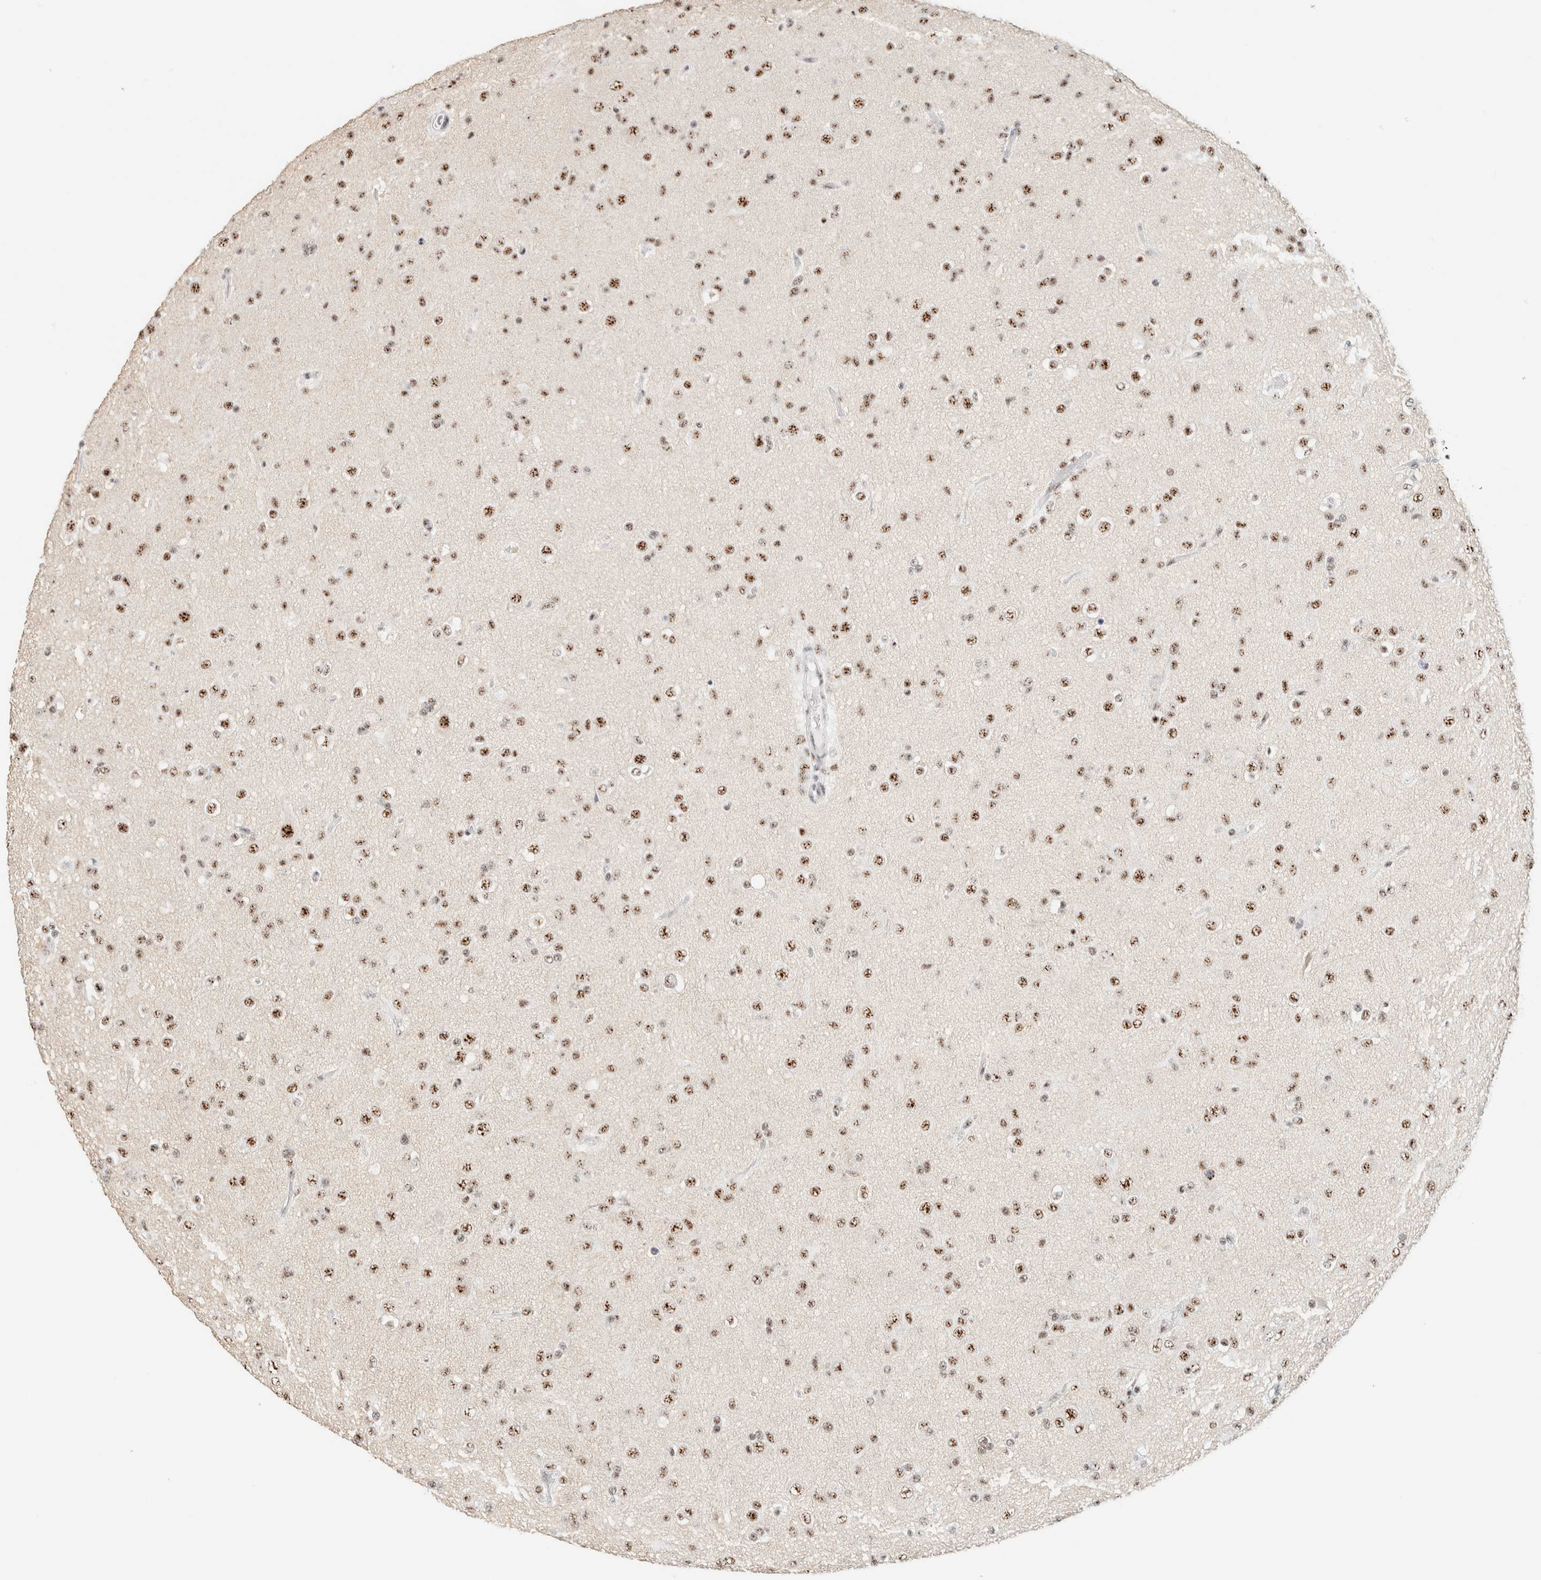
{"staining": {"intensity": "moderate", "quantity": ">75%", "location": "nuclear"}, "tissue": "glioma", "cell_type": "Tumor cells", "image_type": "cancer", "snomed": [{"axis": "morphology", "description": "Glioma, malignant, Low grade"}, {"axis": "topography", "description": "Brain"}], "caption": "Immunohistochemical staining of human glioma reveals moderate nuclear protein staining in approximately >75% of tumor cells. Ihc stains the protein of interest in brown and the nuclei are stained blue.", "gene": "SON", "patient": {"sex": "male", "age": 65}}